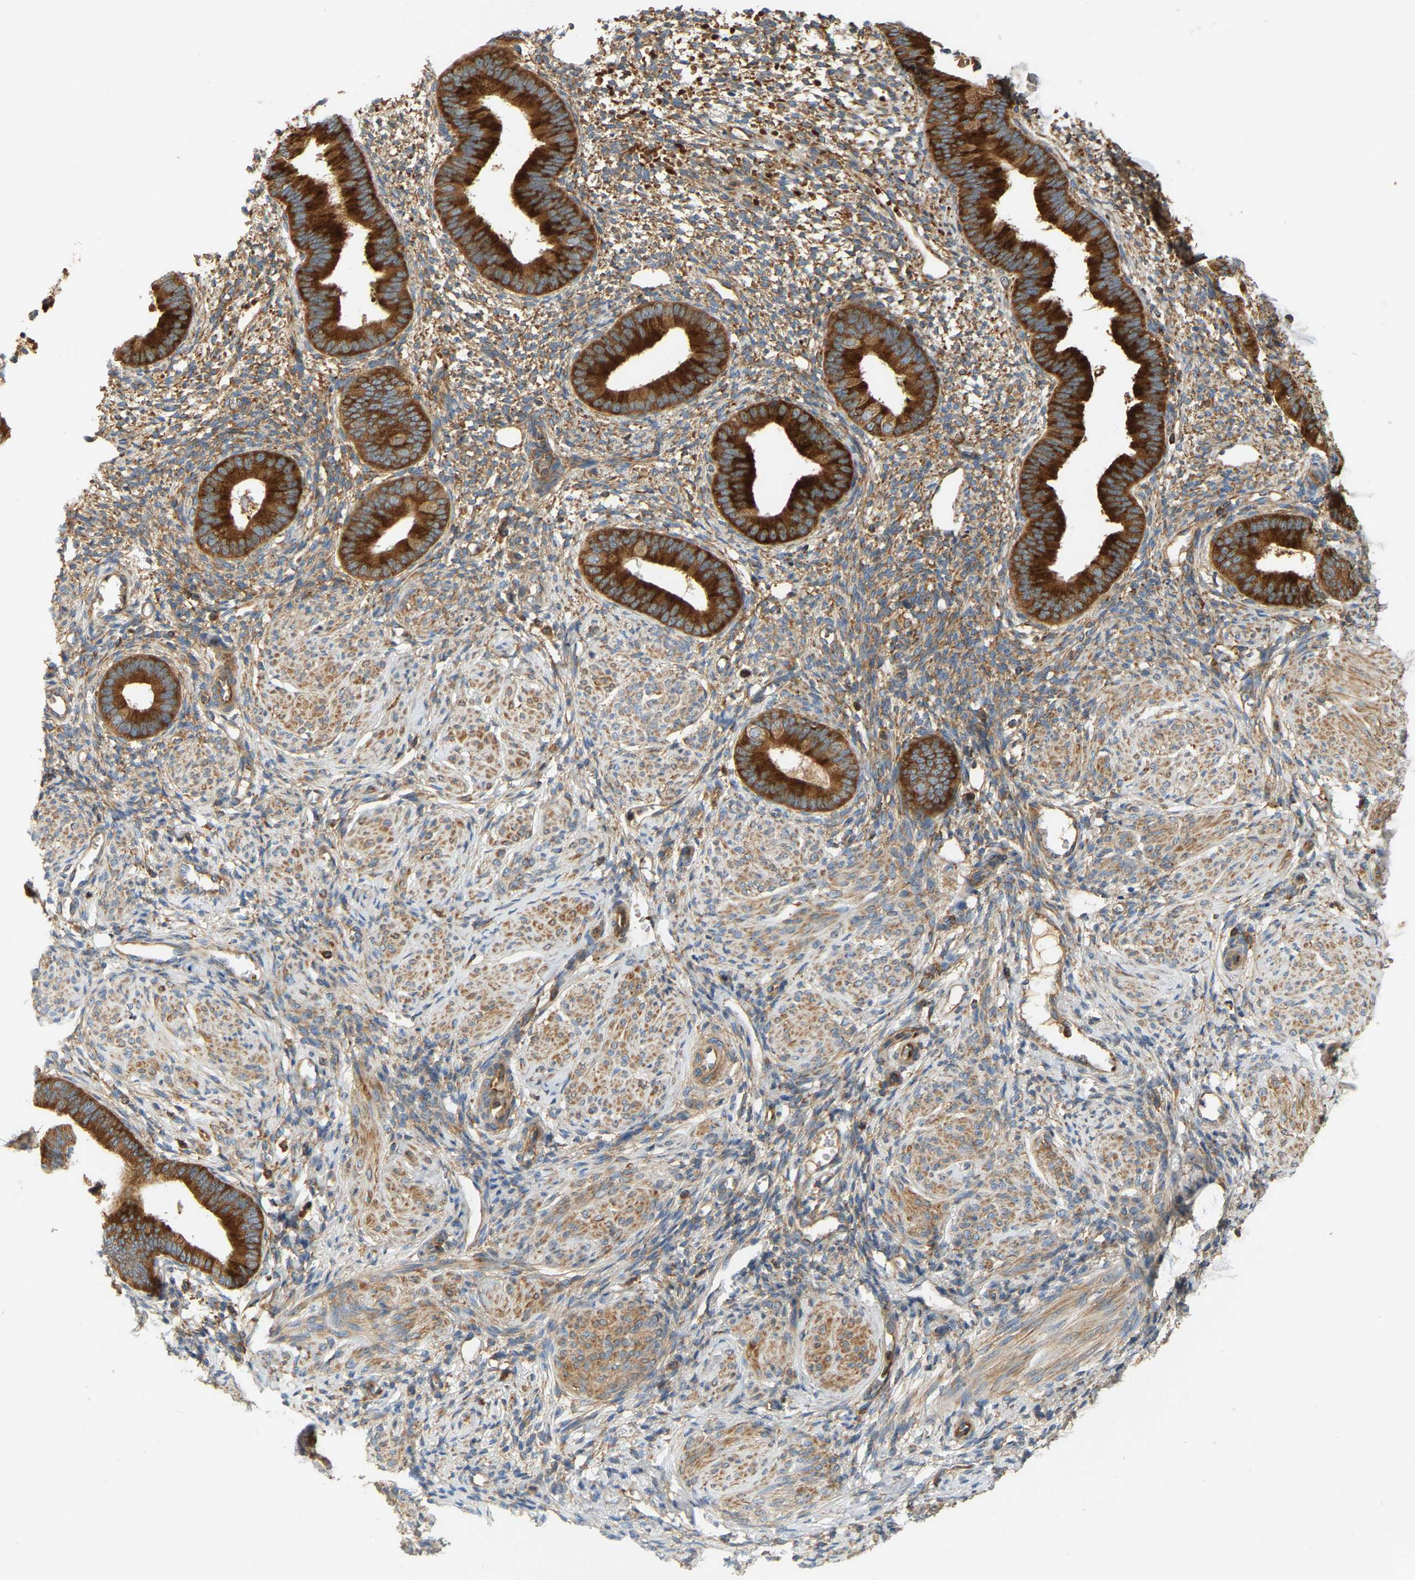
{"staining": {"intensity": "moderate", "quantity": "25%-75%", "location": "cytoplasmic/membranous"}, "tissue": "endometrium", "cell_type": "Cells in endometrial stroma", "image_type": "normal", "snomed": [{"axis": "morphology", "description": "Normal tissue, NOS"}, {"axis": "topography", "description": "Endometrium"}], "caption": "A medium amount of moderate cytoplasmic/membranous positivity is seen in approximately 25%-75% of cells in endometrial stroma in benign endometrium. (DAB (3,3'-diaminobenzidine) IHC, brown staining for protein, blue staining for nuclei).", "gene": "AKAP13", "patient": {"sex": "female", "age": 46}}